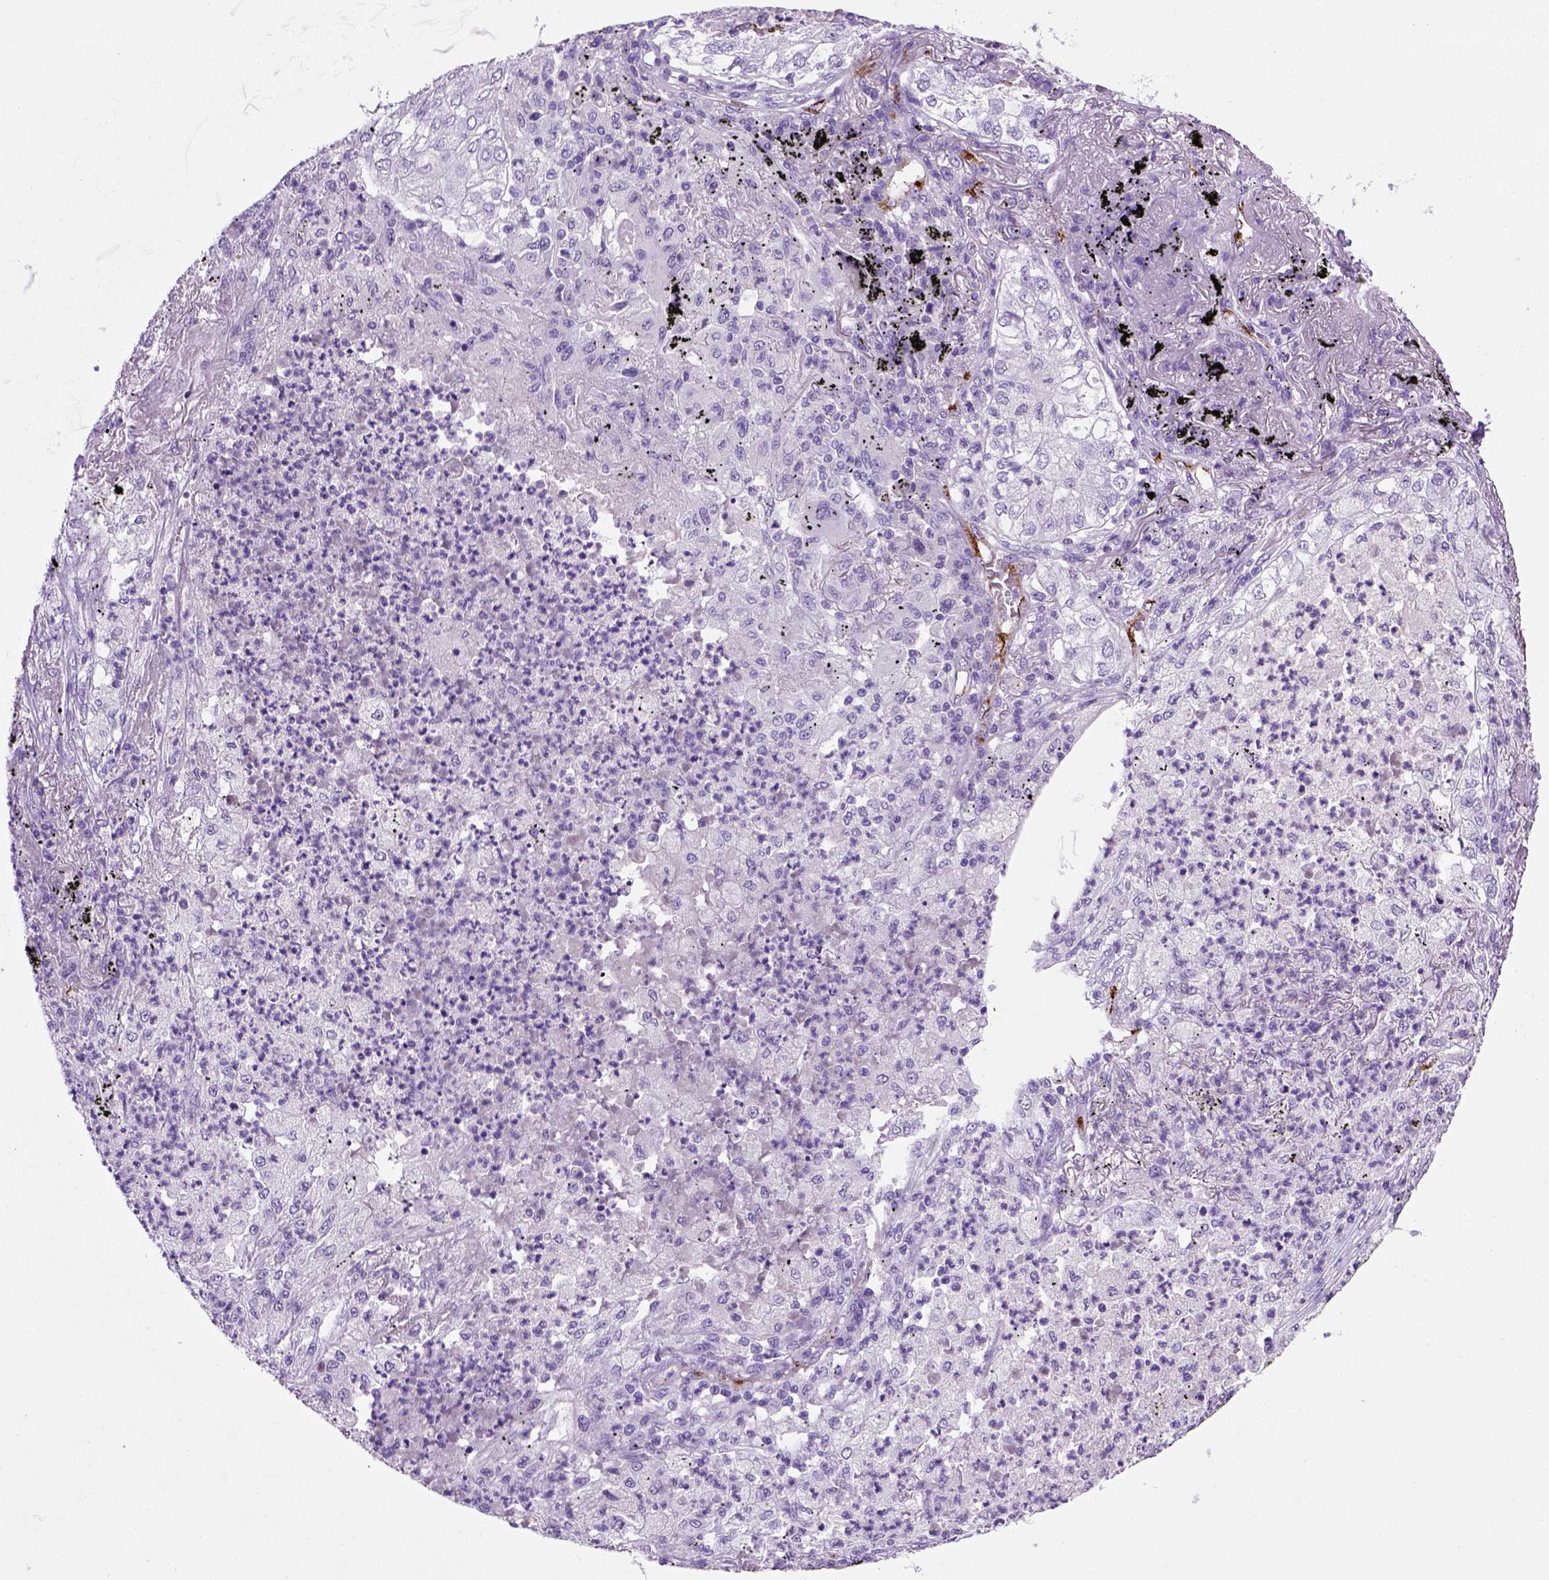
{"staining": {"intensity": "negative", "quantity": "none", "location": "none"}, "tissue": "lung cancer", "cell_type": "Tumor cells", "image_type": "cancer", "snomed": [{"axis": "morphology", "description": "Adenocarcinoma, NOS"}, {"axis": "topography", "description": "Lung"}], "caption": "Lung cancer was stained to show a protein in brown. There is no significant staining in tumor cells.", "gene": "VWF", "patient": {"sex": "female", "age": 73}}